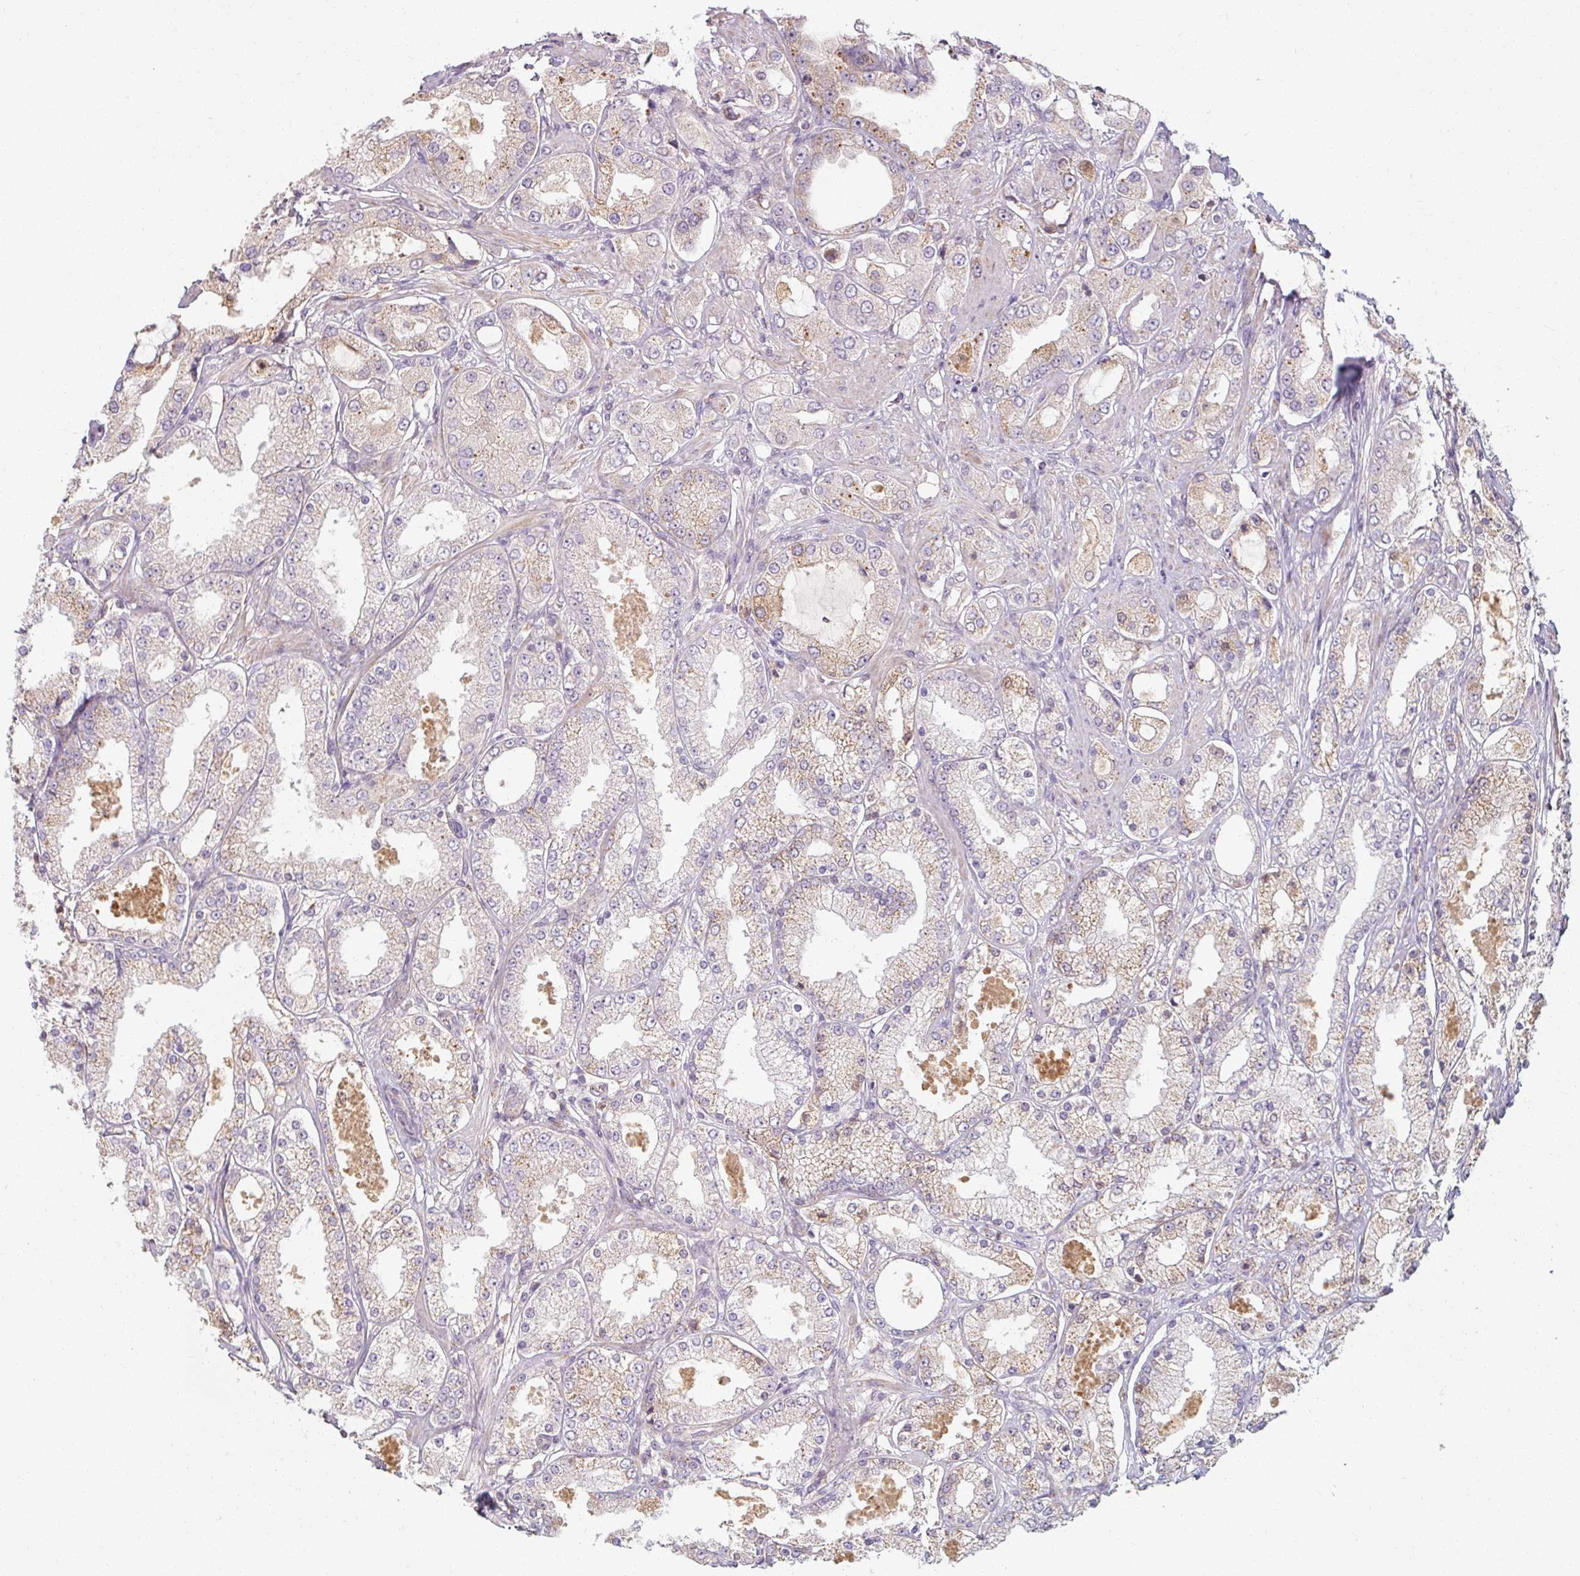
{"staining": {"intensity": "weak", "quantity": "25%-75%", "location": "cytoplasmic/membranous"}, "tissue": "prostate cancer", "cell_type": "Tumor cells", "image_type": "cancer", "snomed": [{"axis": "morphology", "description": "Adenocarcinoma, High grade"}, {"axis": "topography", "description": "Prostate"}], "caption": "IHC micrograph of neoplastic tissue: high-grade adenocarcinoma (prostate) stained using immunohistochemistry (IHC) shows low levels of weak protein expression localized specifically in the cytoplasmic/membranous of tumor cells, appearing as a cytoplasmic/membranous brown color.", "gene": "TSEN54", "patient": {"sex": "male", "age": 68}}